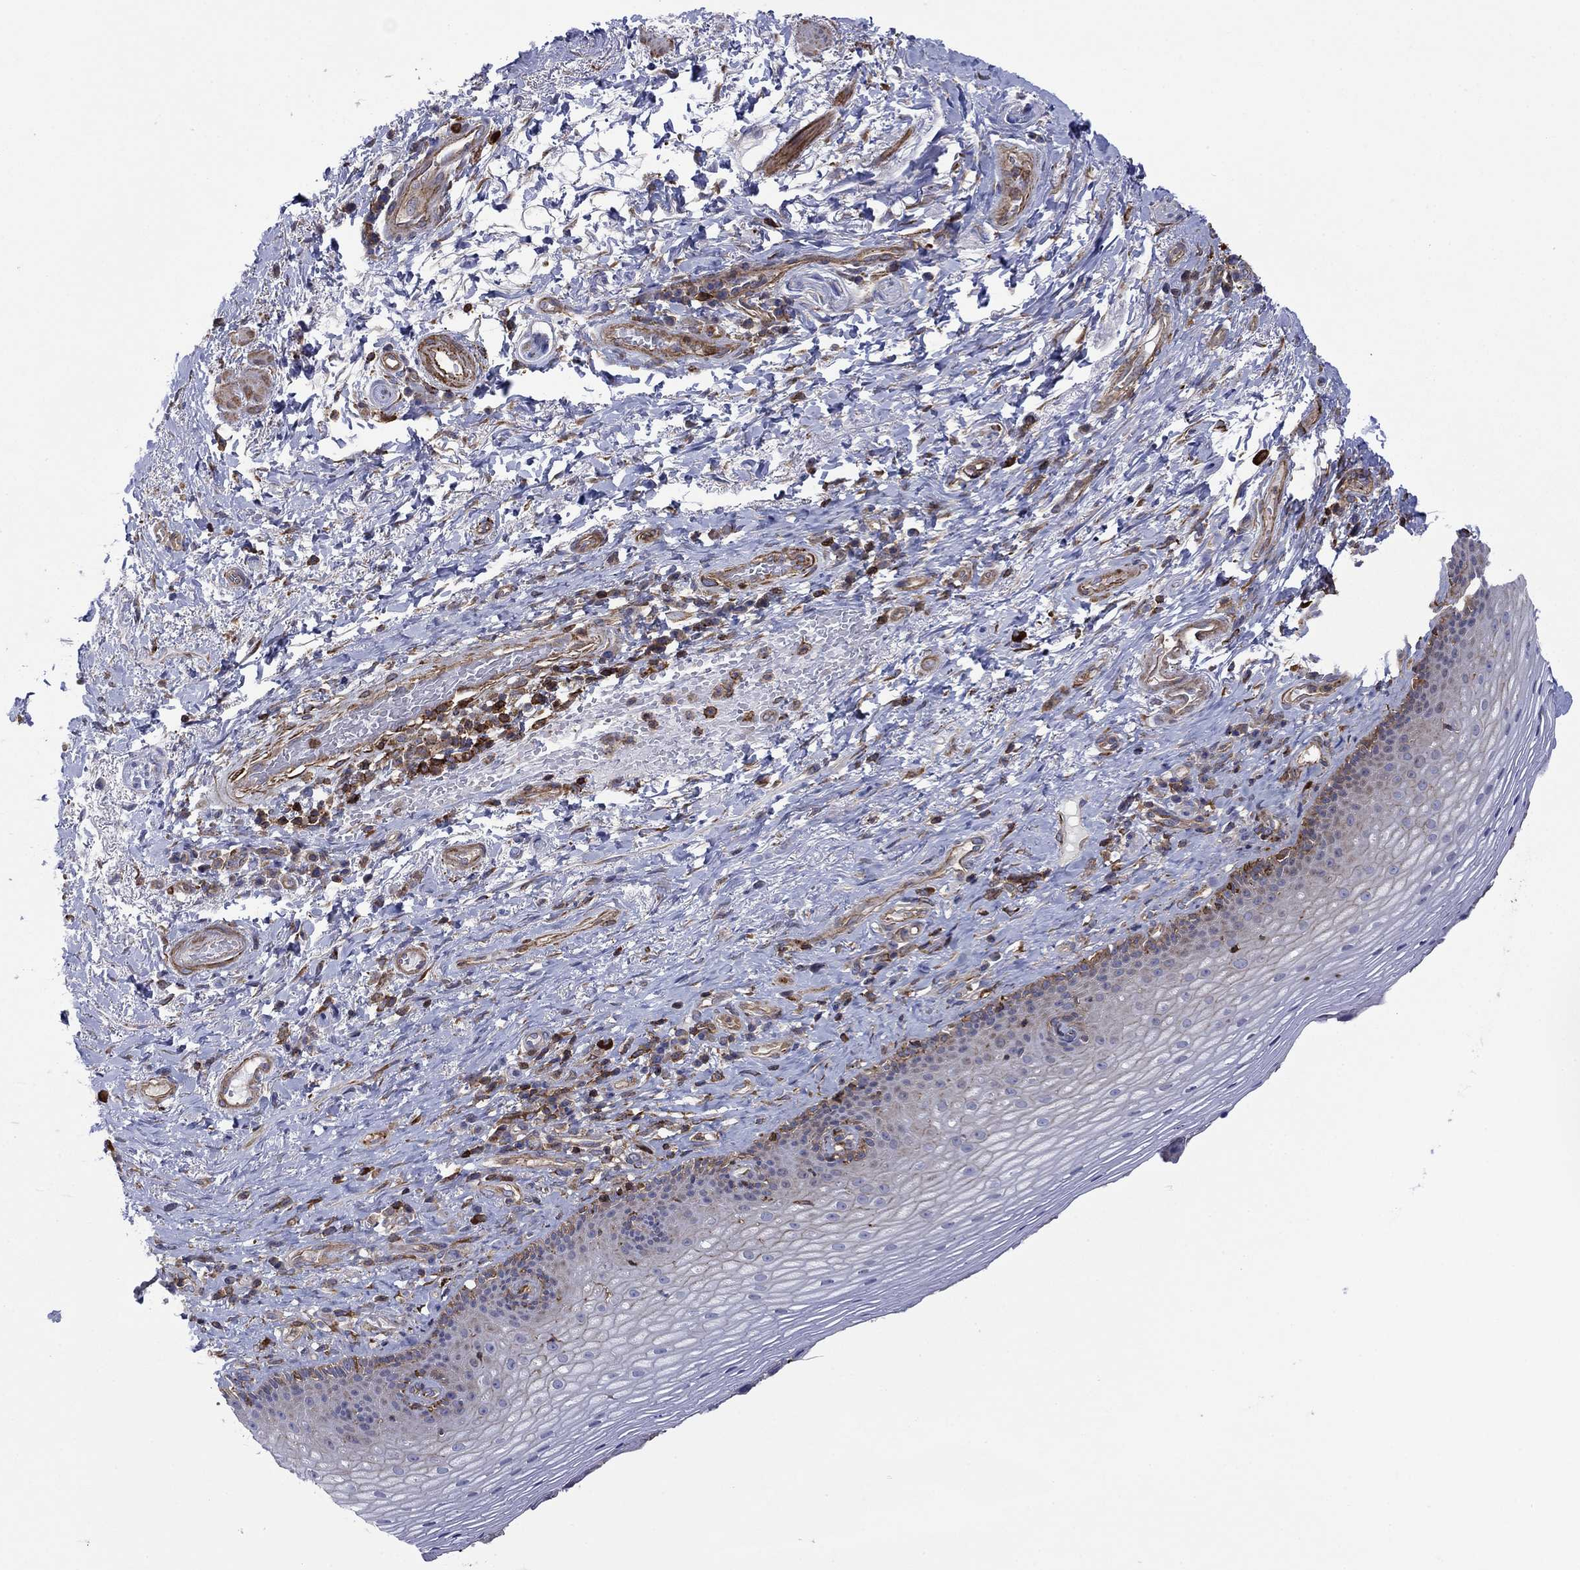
{"staining": {"intensity": "weak", "quantity": "<25%", "location": "cytoplasmic/membranous"}, "tissue": "skin", "cell_type": "Epidermal cells", "image_type": "normal", "snomed": [{"axis": "morphology", "description": "Normal tissue, NOS"}, {"axis": "morphology", "description": "Adenocarcinoma, NOS"}, {"axis": "topography", "description": "Rectum"}, {"axis": "topography", "description": "Anal"}], "caption": "Immunohistochemistry (IHC) histopathology image of benign skin: human skin stained with DAB (3,3'-diaminobenzidine) exhibits no significant protein expression in epidermal cells. (DAB (3,3'-diaminobenzidine) immunohistochemistry (IHC) with hematoxylin counter stain).", "gene": "PAG1", "patient": {"sex": "female", "age": 68}}